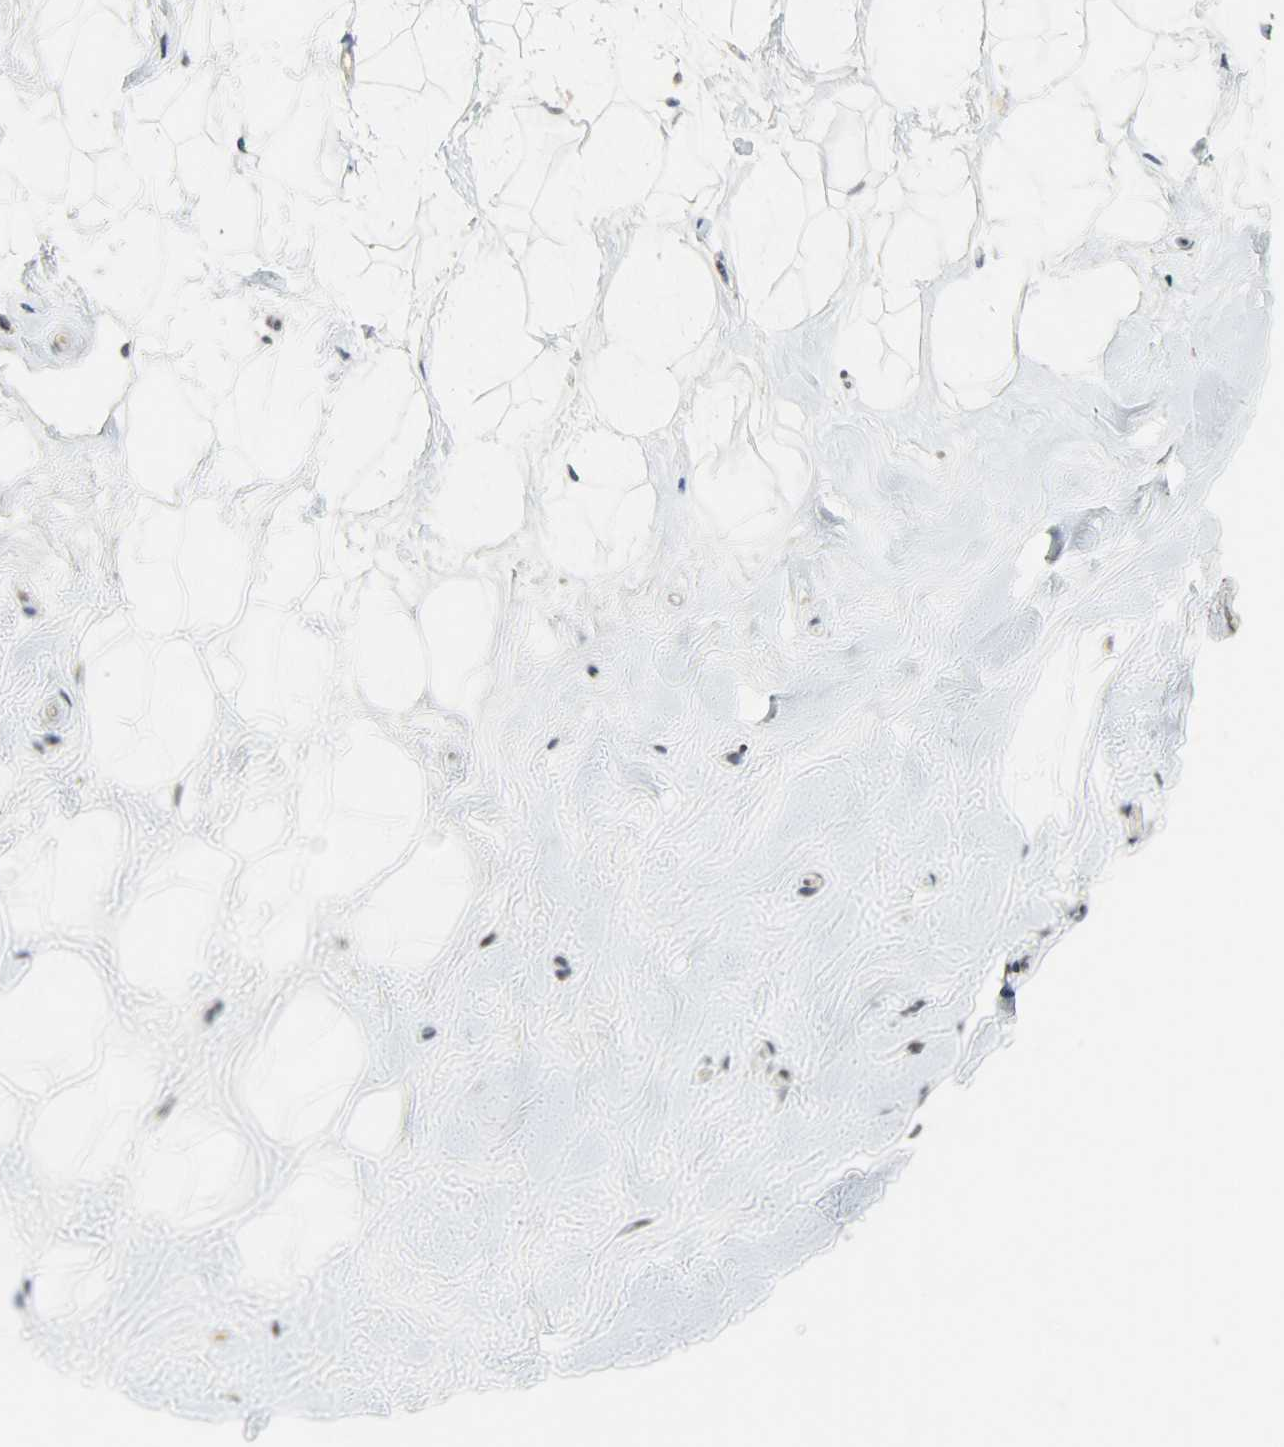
{"staining": {"intensity": "negative", "quantity": "none", "location": "none"}, "tissue": "breast", "cell_type": "Adipocytes", "image_type": "normal", "snomed": [{"axis": "morphology", "description": "Normal tissue, NOS"}, {"axis": "topography", "description": "Breast"}], "caption": "The histopathology image displays no significant expression in adipocytes of breast.", "gene": "DNAJB6", "patient": {"sex": "female", "age": 23}}